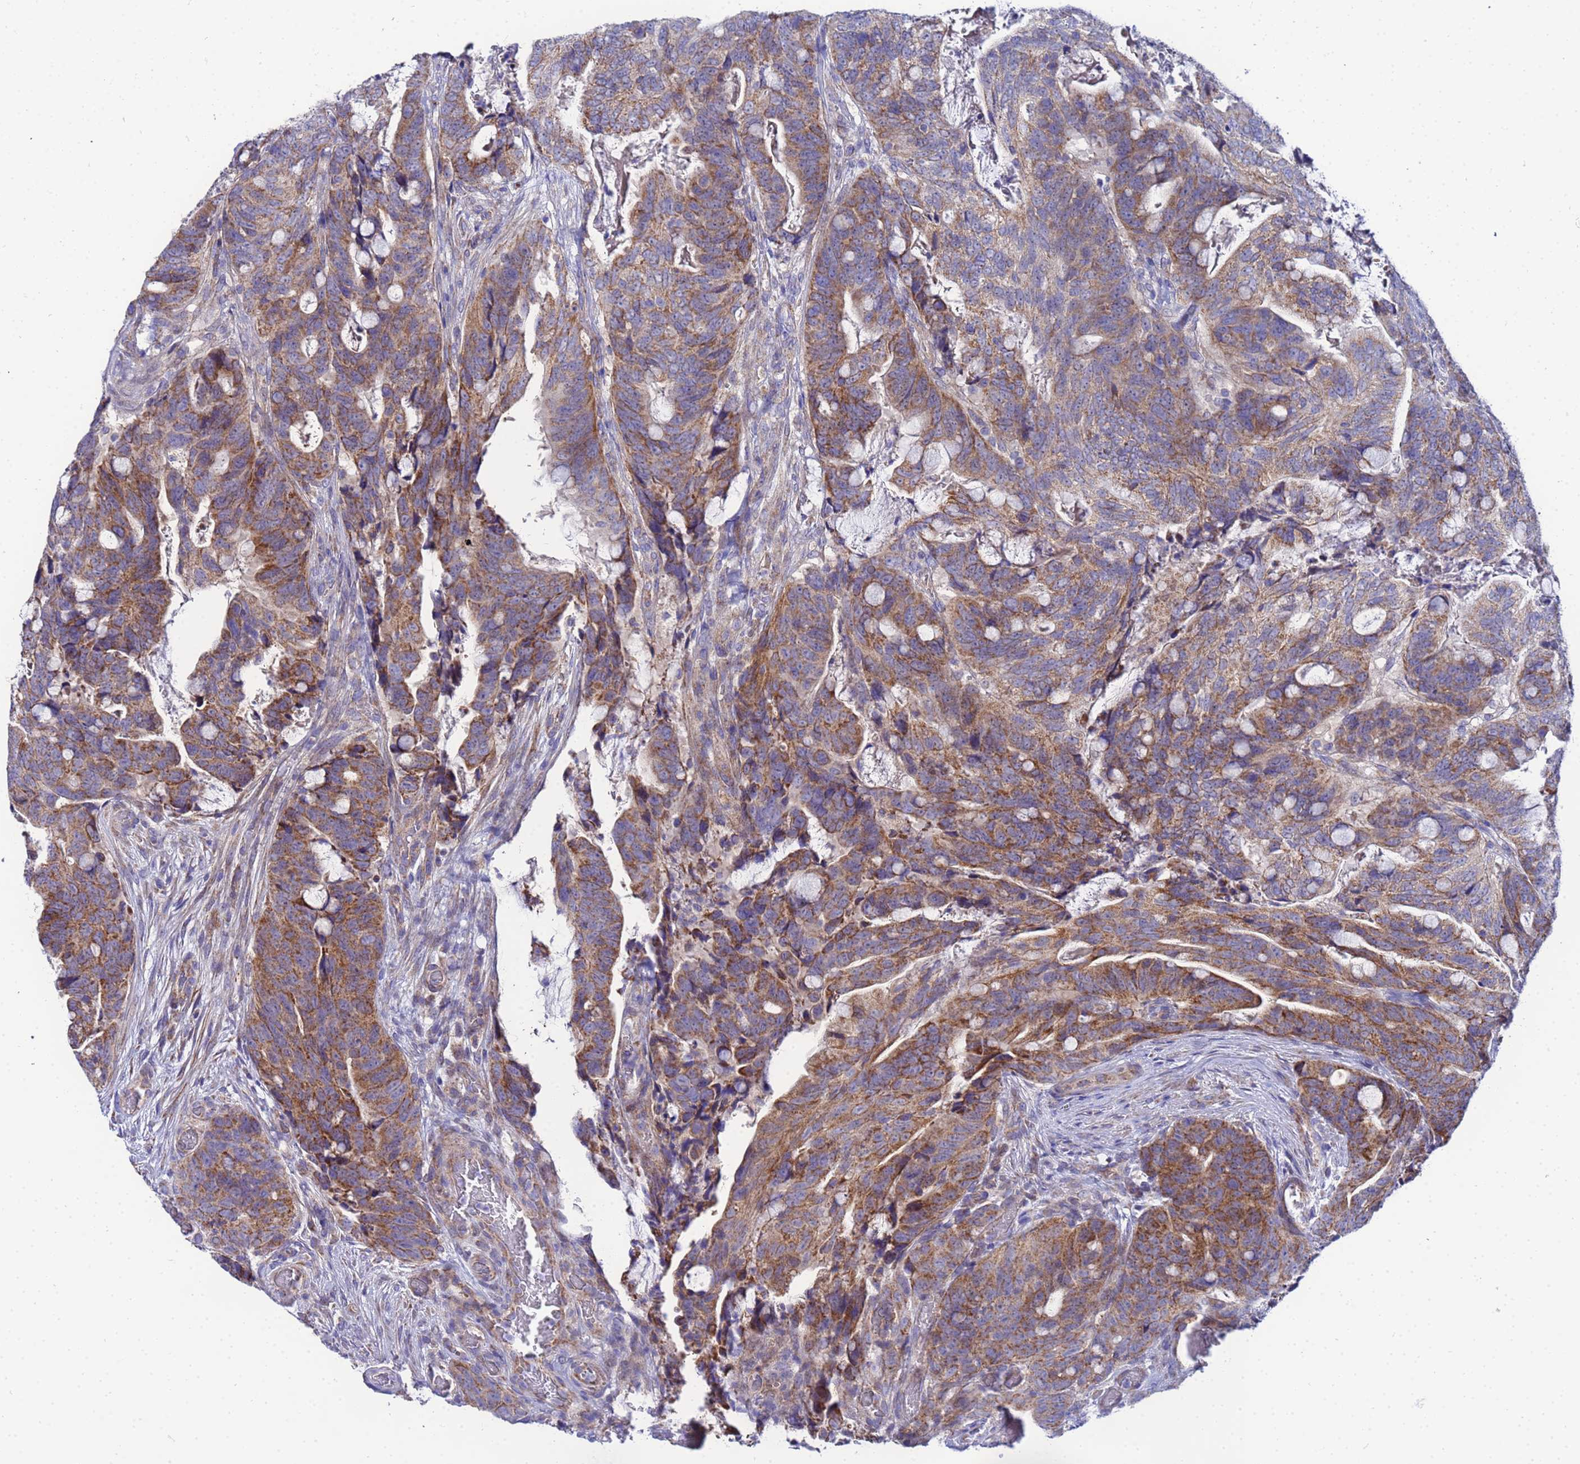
{"staining": {"intensity": "moderate", "quantity": ">75%", "location": "cytoplasmic/membranous"}, "tissue": "colorectal cancer", "cell_type": "Tumor cells", "image_type": "cancer", "snomed": [{"axis": "morphology", "description": "Adenocarcinoma, NOS"}, {"axis": "topography", "description": "Colon"}], "caption": "Immunohistochemical staining of human colorectal adenocarcinoma exhibits medium levels of moderate cytoplasmic/membranous staining in approximately >75% of tumor cells.", "gene": "FAHD2A", "patient": {"sex": "female", "age": 82}}